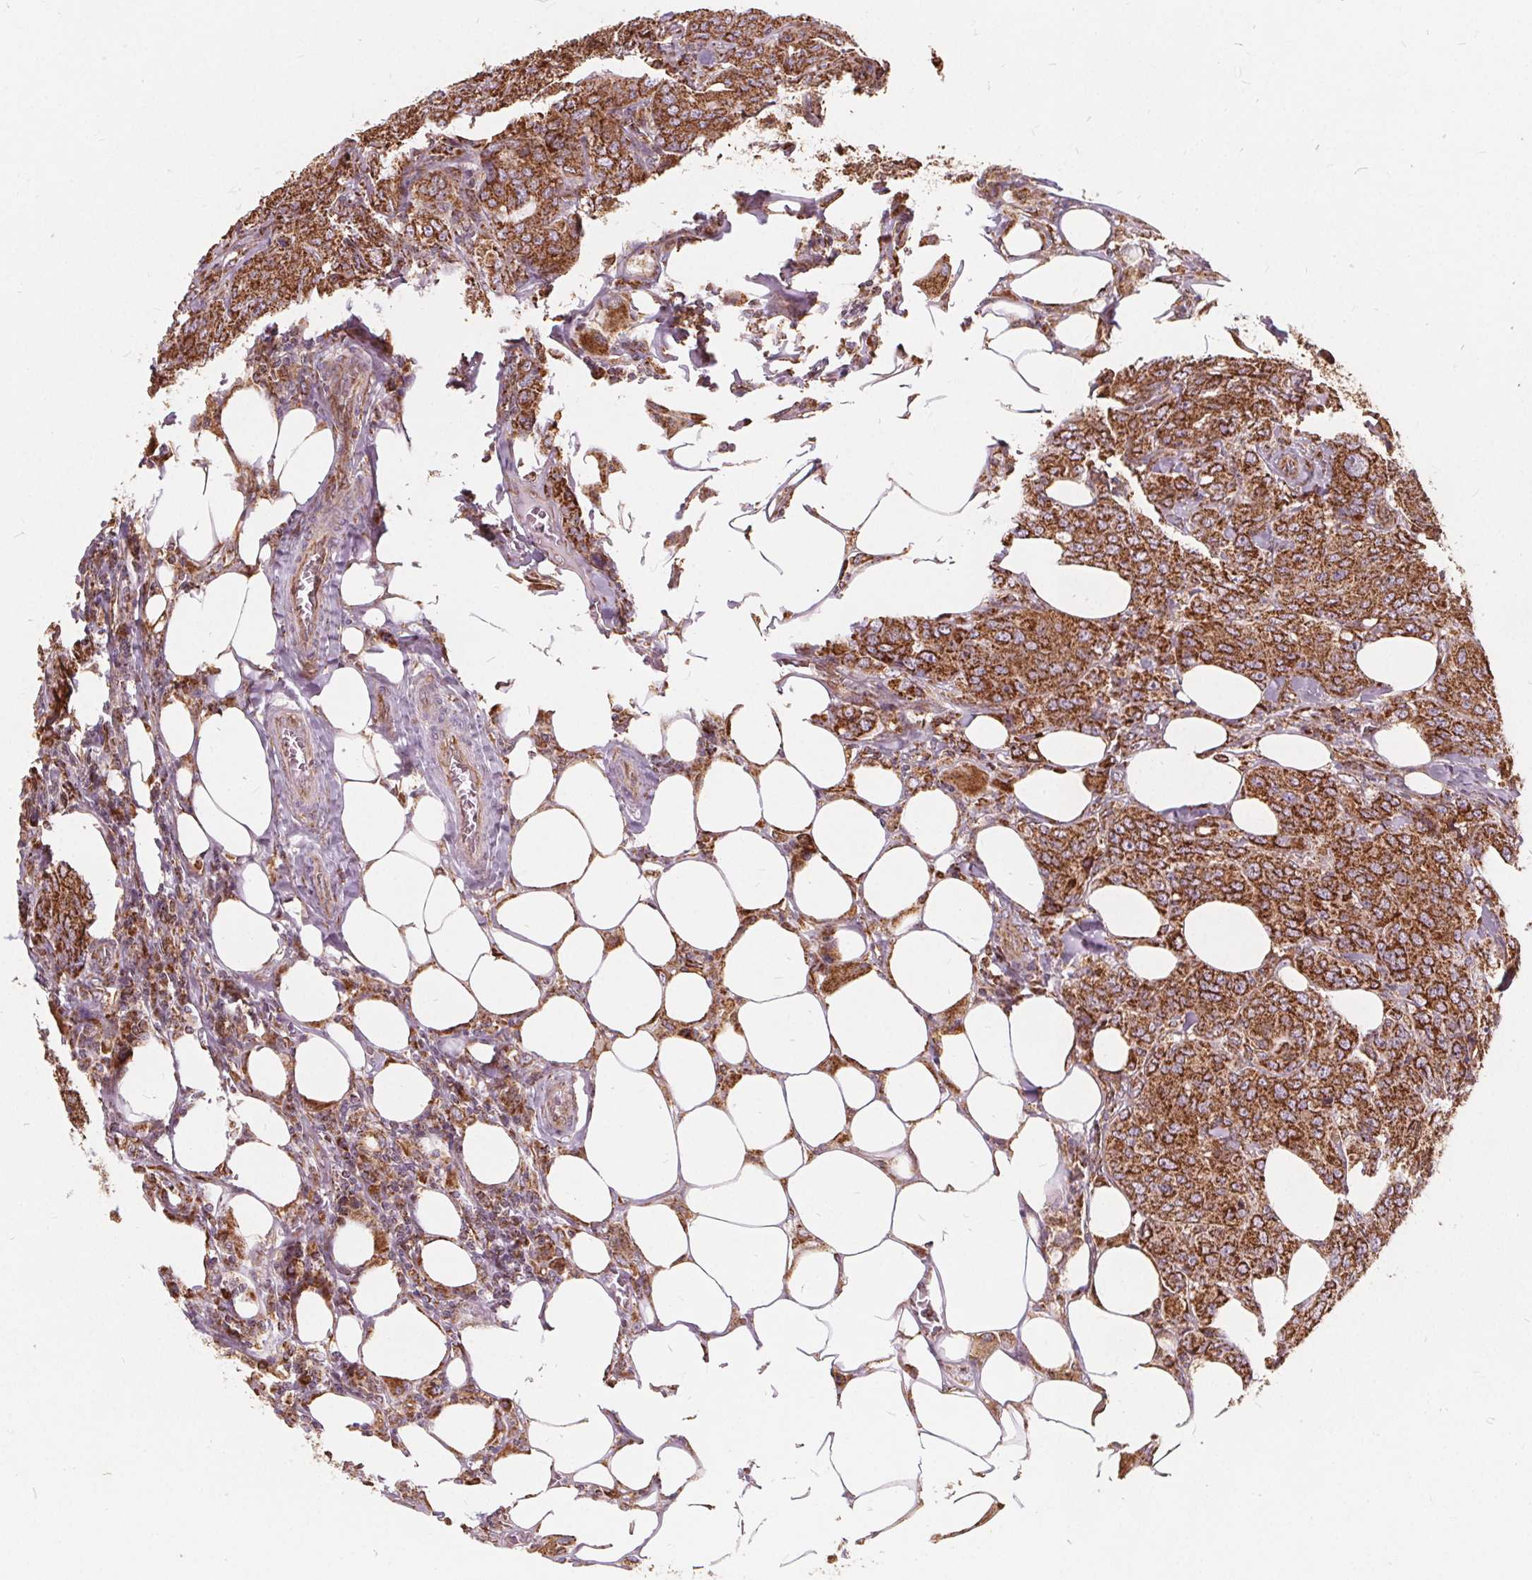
{"staining": {"intensity": "strong", "quantity": ">75%", "location": "cytoplasmic/membranous"}, "tissue": "breast cancer", "cell_type": "Tumor cells", "image_type": "cancer", "snomed": [{"axis": "morphology", "description": "Duct carcinoma"}, {"axis": "topography", "description": "Breast"}], "caption": "Immunohistochemistry (DAB) staining of breast cancer (invasive ductal carcinoma) reveals strong cytoplasmic/membranous protein staining in about >75% of tumor cells.", "gene": "PLSCR3", "patient": {"sex": "female", "age": 43}}